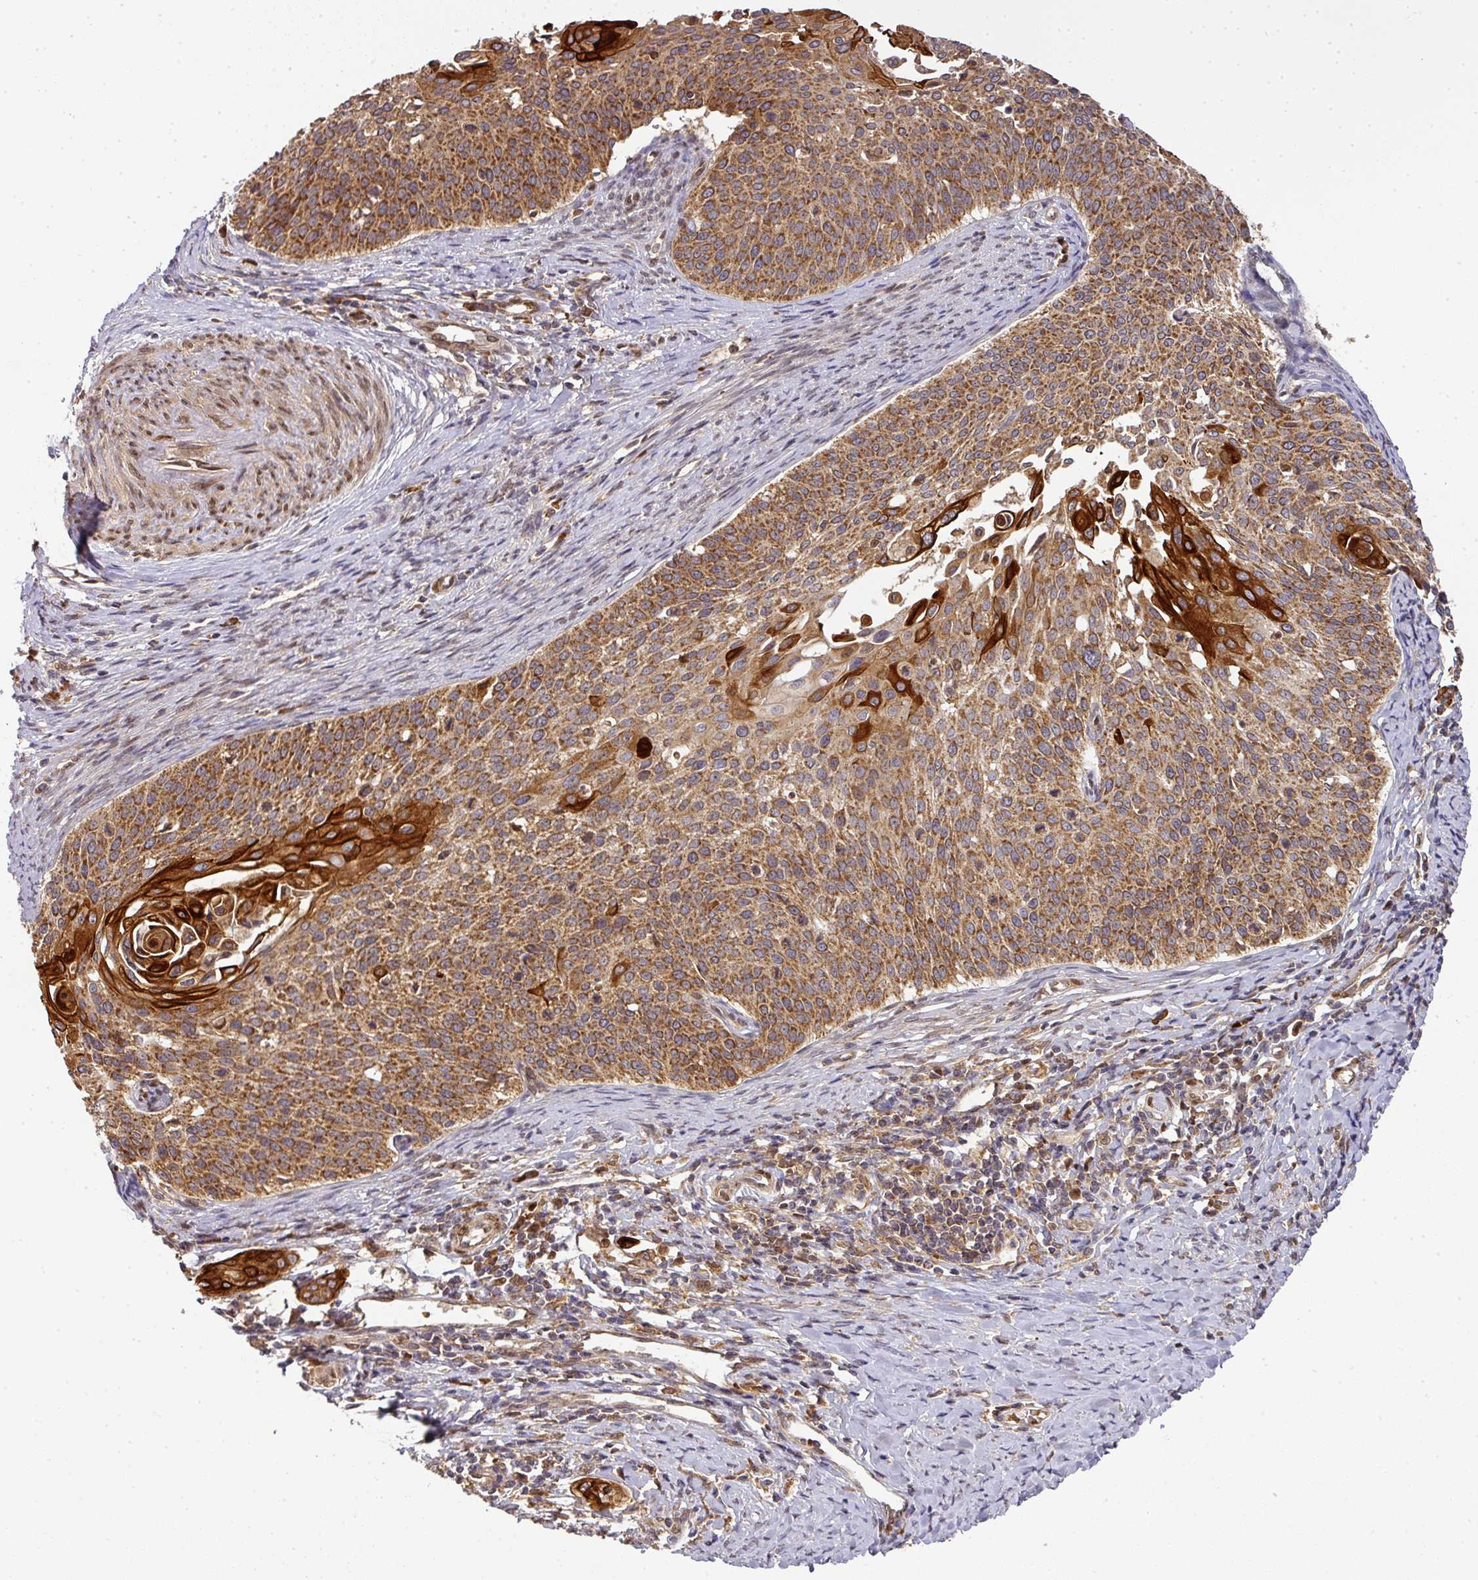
{"staining": {"intensity": "moderate", "quantity": ">75%", "location": "cytoplasmic/membranous"}, "tissue": "cervical cancer", "cell_type": "Tumor cells", "image_type": "cancer", "snomed": [{"axis": "morphology", "description": "Squamous cell carcinoma, NOS"}, {"axis": "topography", "description": "Cervix"}], "caption": "A high-resolution histopathology image shows immunohistochemistry staining of cervical cancer, which reveals moderate cytoplasmic/membranous positivity in about >75% of tumor cells. The protein is stained brown, and the nuclei are stained in blue (DAB IHC with brightfield microscopy, high magnification).", "gene": "MALSU1", "patient": {"sex": "female", "age": 44}}